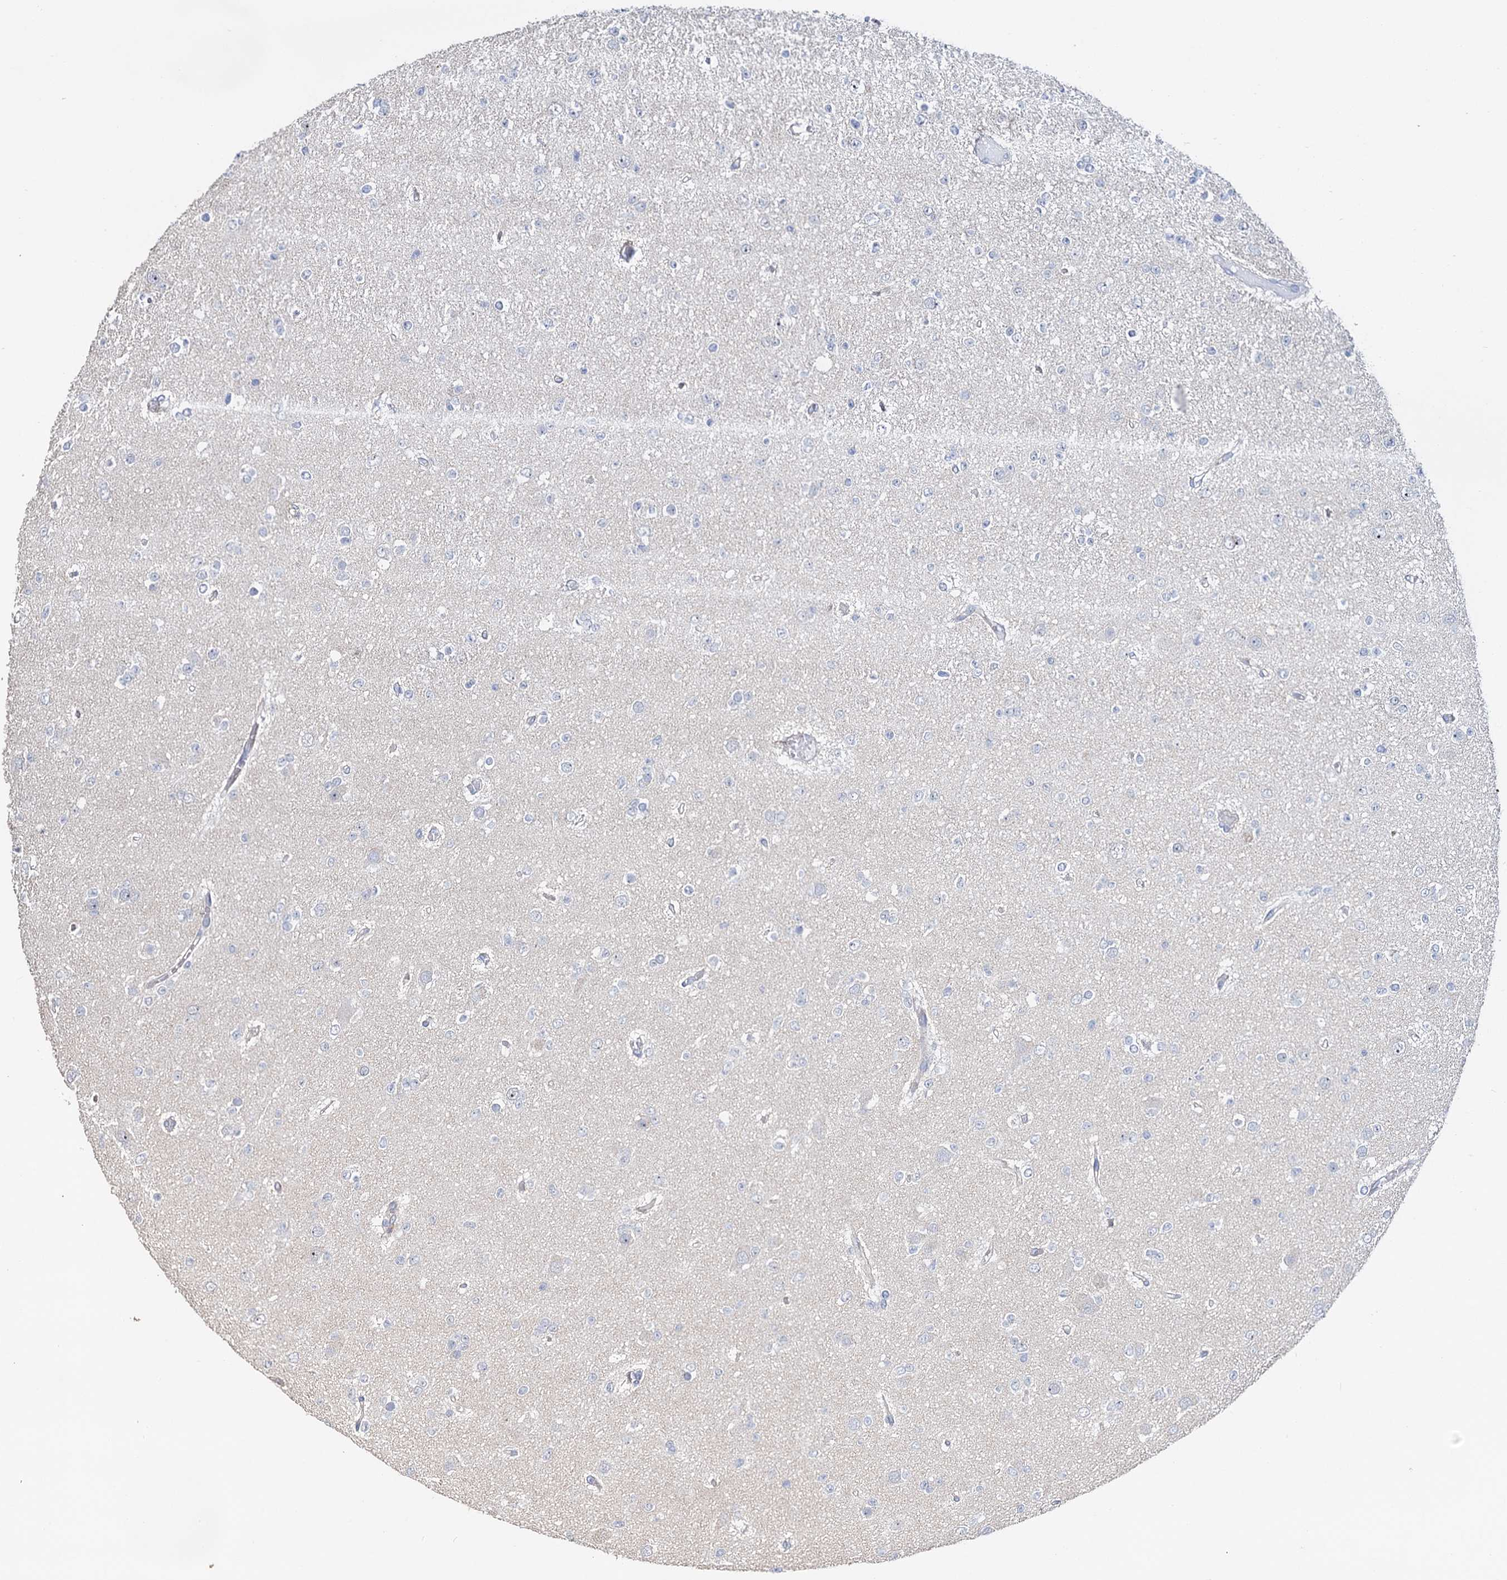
{"staining": {"intensity": "negative", "quantity": "none", "location": "none"}, "tissue": "glioma", "cell_type": "Tumor cells", "image_type": "cancer", "snomed": [{"axis": "morphology", "description": "Glioma, malignant, Low grade"}, {"axis": "topography", "description": "Brain"}], "caption": "Low-grade glioma (malignant) was stained to show a protein in brown. There is no significant staining in tumor cells.", "gene": "C2CD3", "patient": {"sex": "female", "age": 22}}